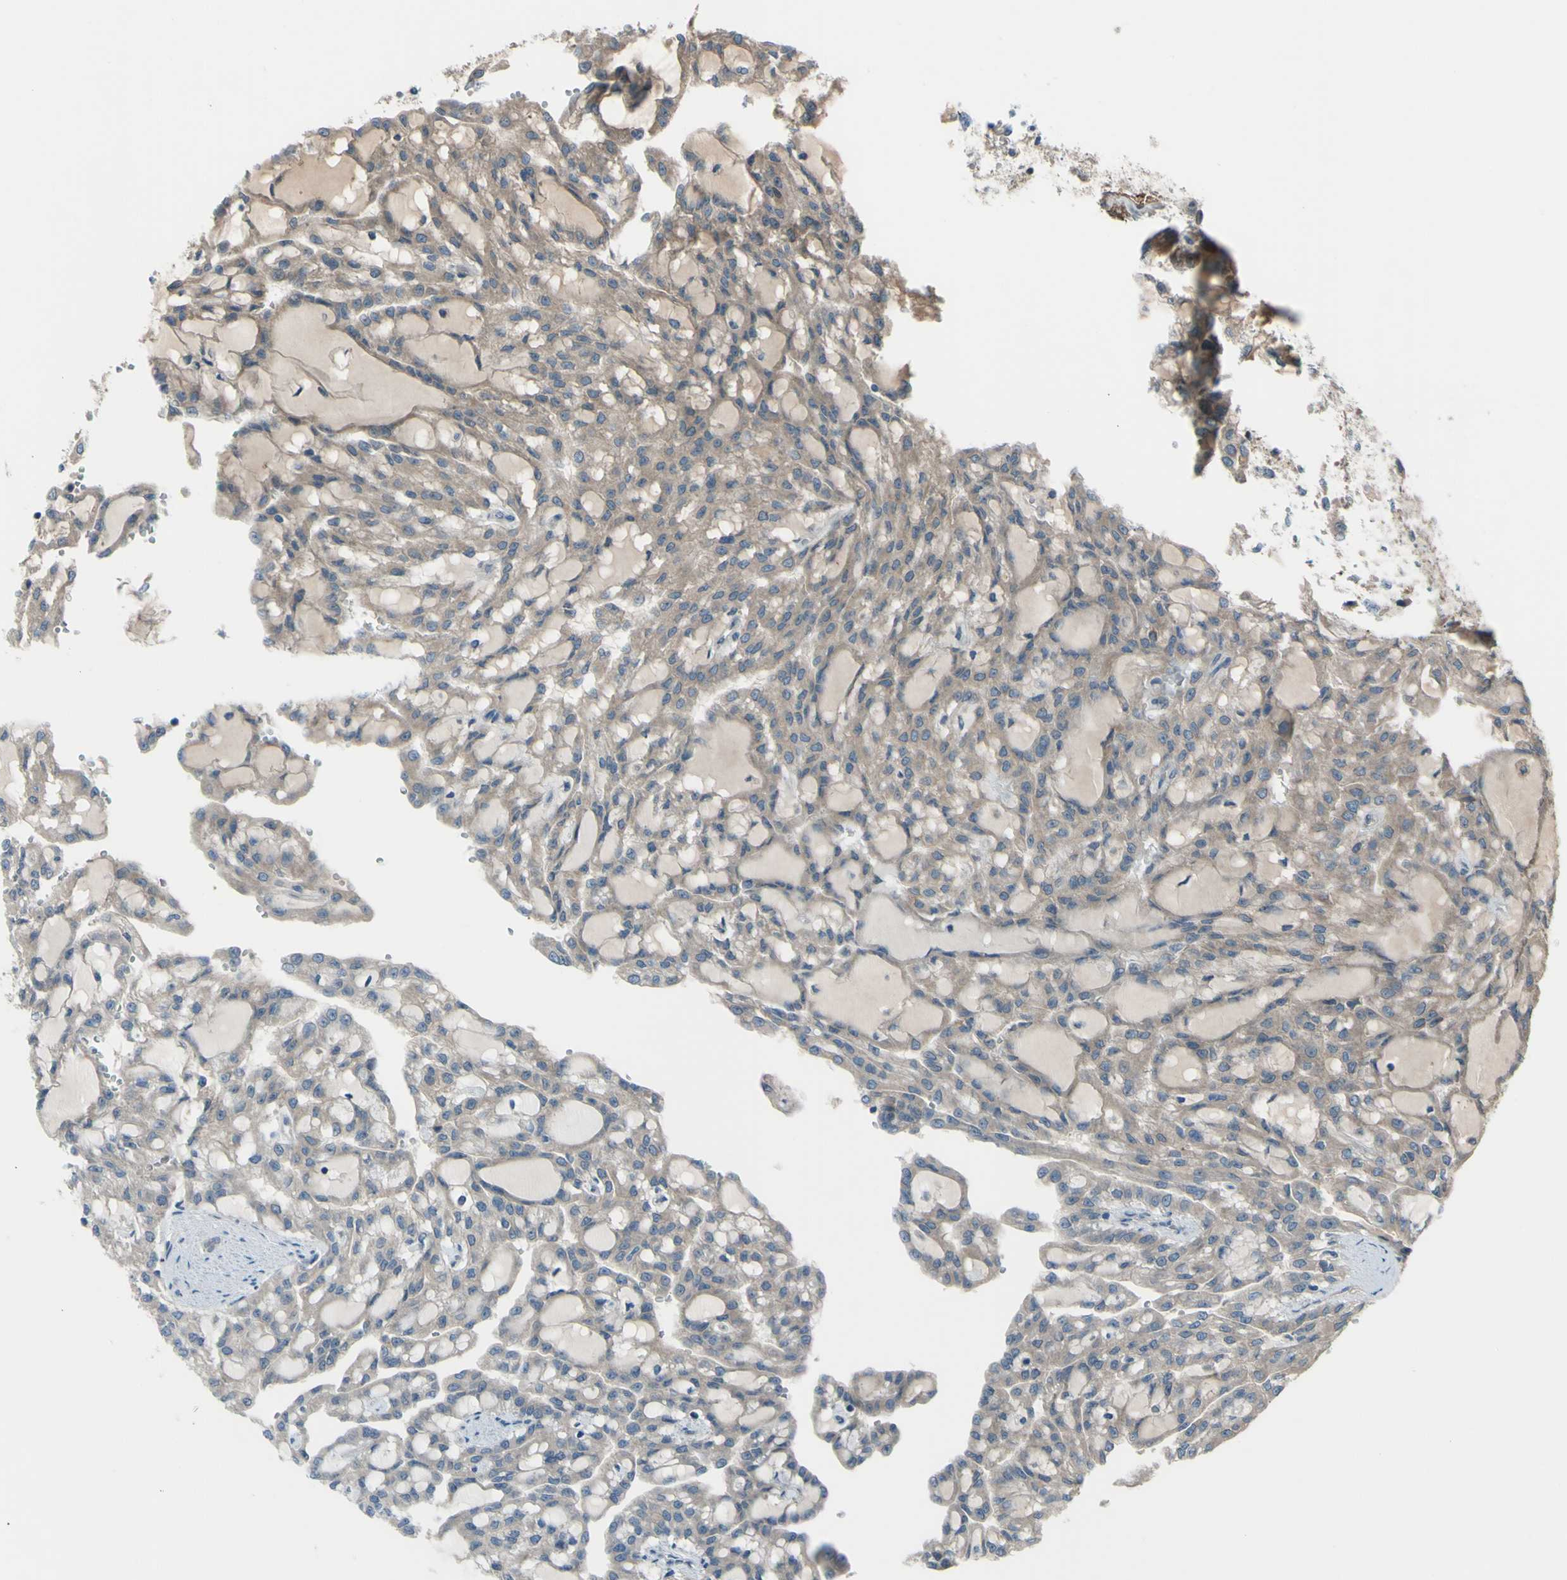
{"staining": {"intensity": "weak", "quantity": ">75%", "location": "cytoplasmic/membranous"}, "tissue": "renal cancer", "cell_type": "Tumor cells", "image_type": "cancer", "snomed": [{"axis": "morphology", "description": "Adenocarcinoma, NOS"}, {"axis": "topography", "description": "Kidney"}], "caption": "An immunohistochemistry (IHC) histopathology image of tumor tissue is shown. Protein staining in brown labels weak cytoplasmic/membranous positivity in renal cancer (adenocarcinoma) within tumor cells.", "gene": "AFP", "patient": {"sex": "male", "age": 63}}